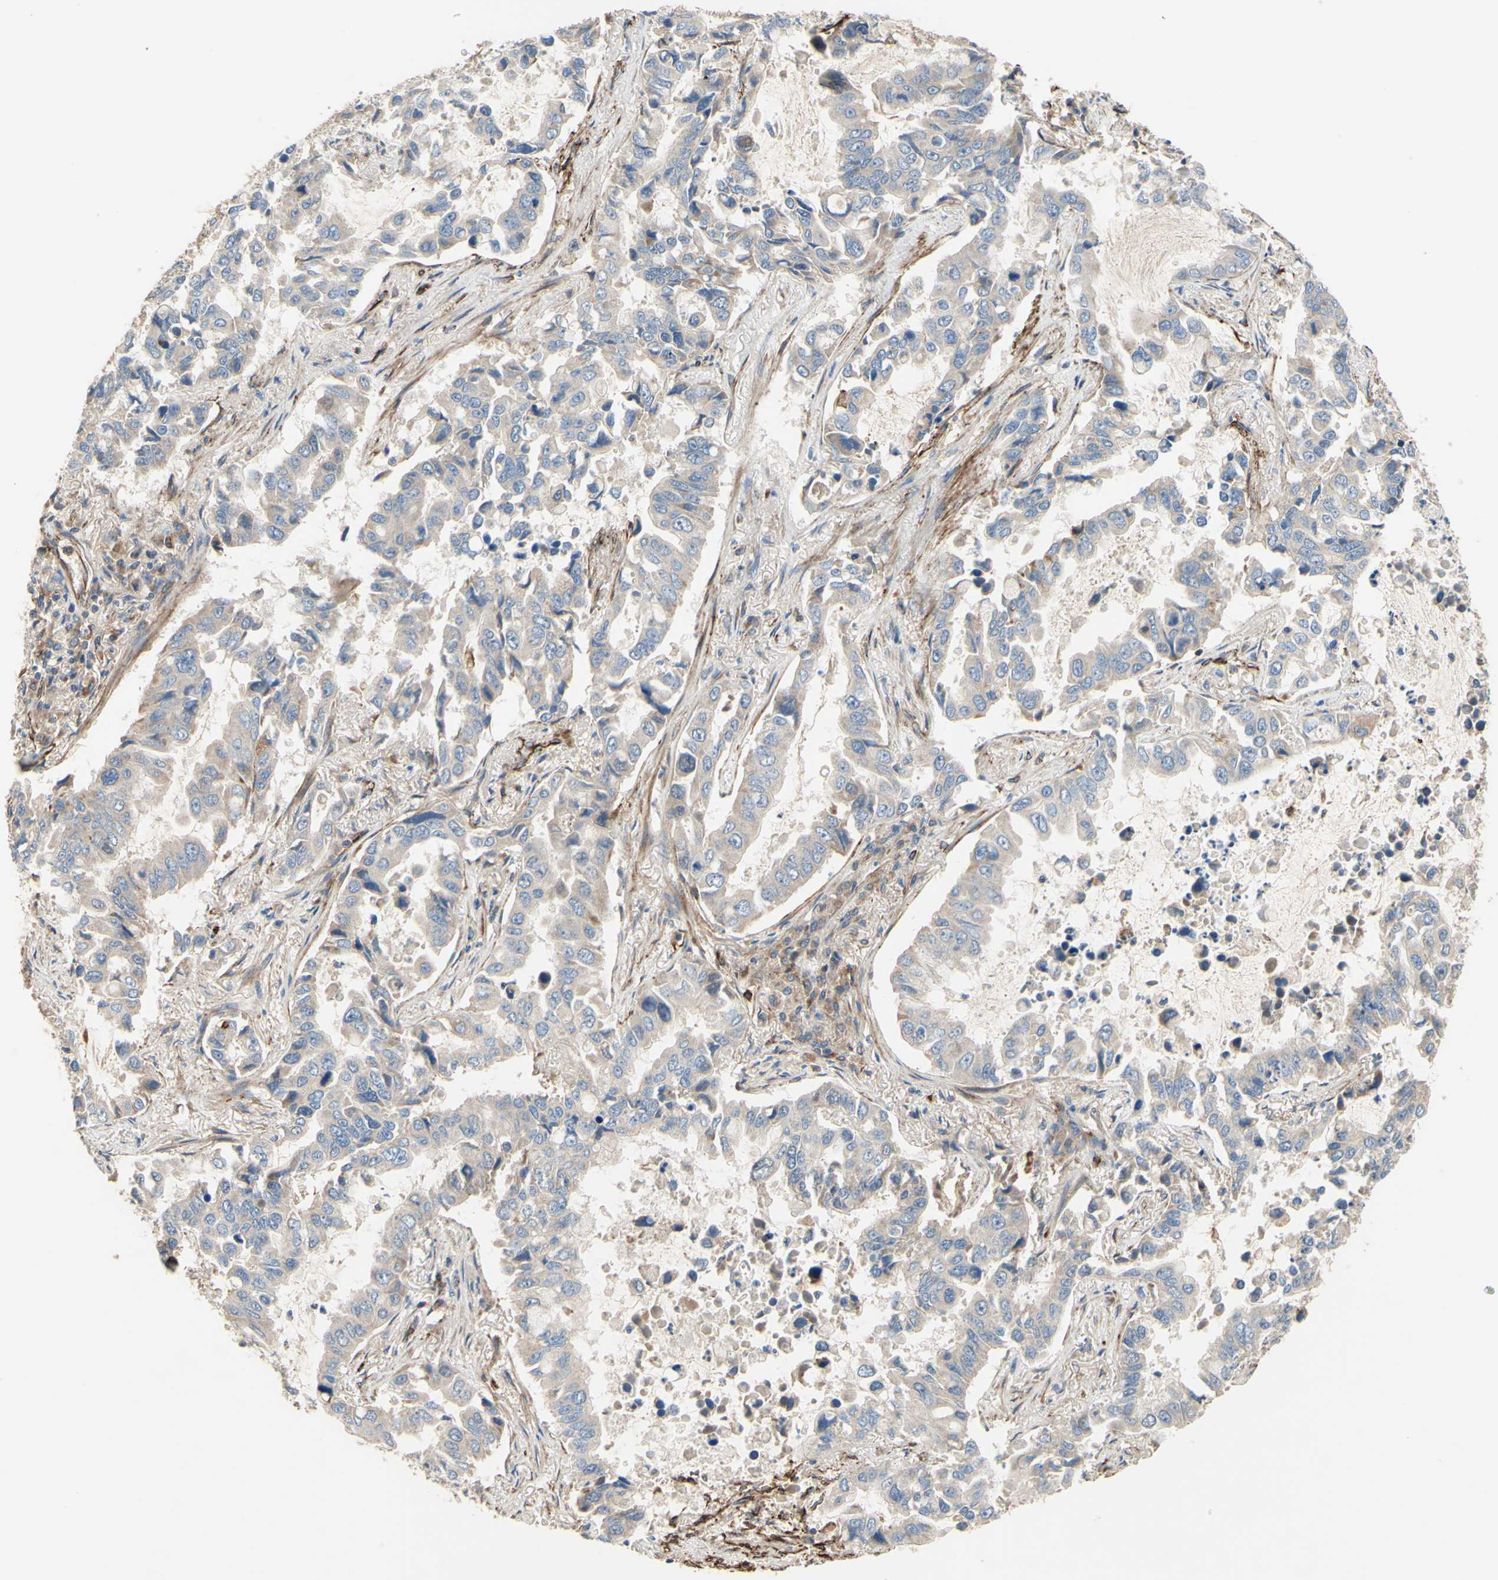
{"staining": {"intensity": "weak", "quantity": "<25%", "location": "cytoplasmic/membranous"}, "tissue": "lung cancer", "cell_type": "Tumor cells", "image_type": "cancer", "snomed": [{"axis": "morphology", "description": "Adenocarcinoma, NOS"}, {"axis": "topography", "description": "Lung"}], "caption": "Tumor cells are negative for protein expression in human lung adenocarcinoma.", "gene": "TRAF2", "patient": {"sex": "male", "age": 64}}